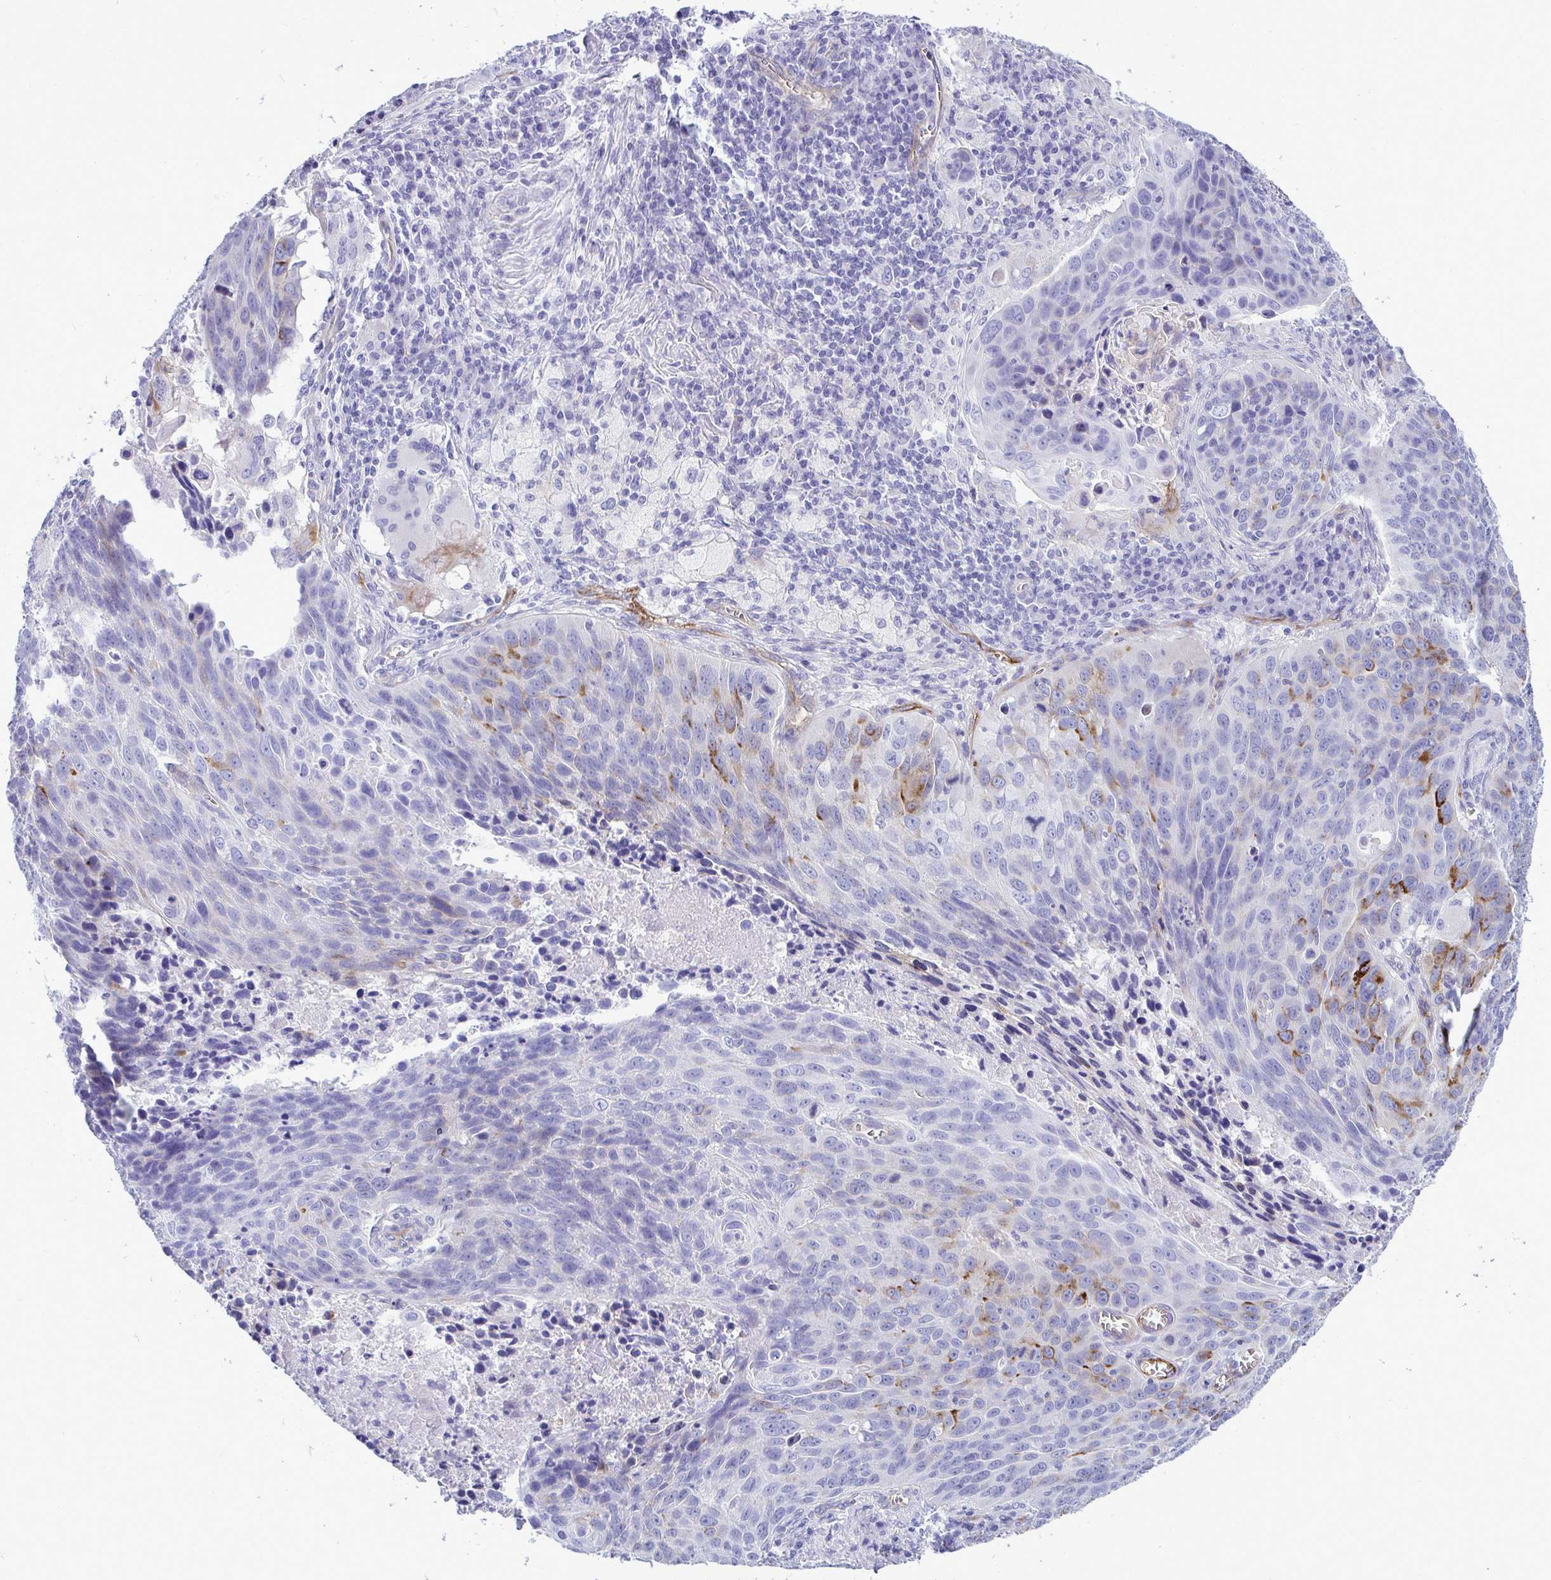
{"staining": {"intensity": "moderate", "quantity": "<25%", "location": "cytoplasmic/membranous"}, "tissue": "lung cancer", "cell_type": "Tumor cells", "image_type": "cancer", "snomed": [{"axis": "morphology", "description": "Squamous cell carcinoma, NOS"}, {"axis": "topography", "description": "Lung"}], "caption": "Immunohistochemistry staining of lung squamous cell carcinoma, which displays low levels of moderate cytoplasmic/membranous expression in about <25% of tumor cells indicating moderate cytoplasmic/membranous protein expression. The staining was performed using DAB (brown) for protein detection and nuclei were counterstained in hematoxylin (blue).", "gene": "ABCG2", "patient": {"sex": "male", "age": 78}}